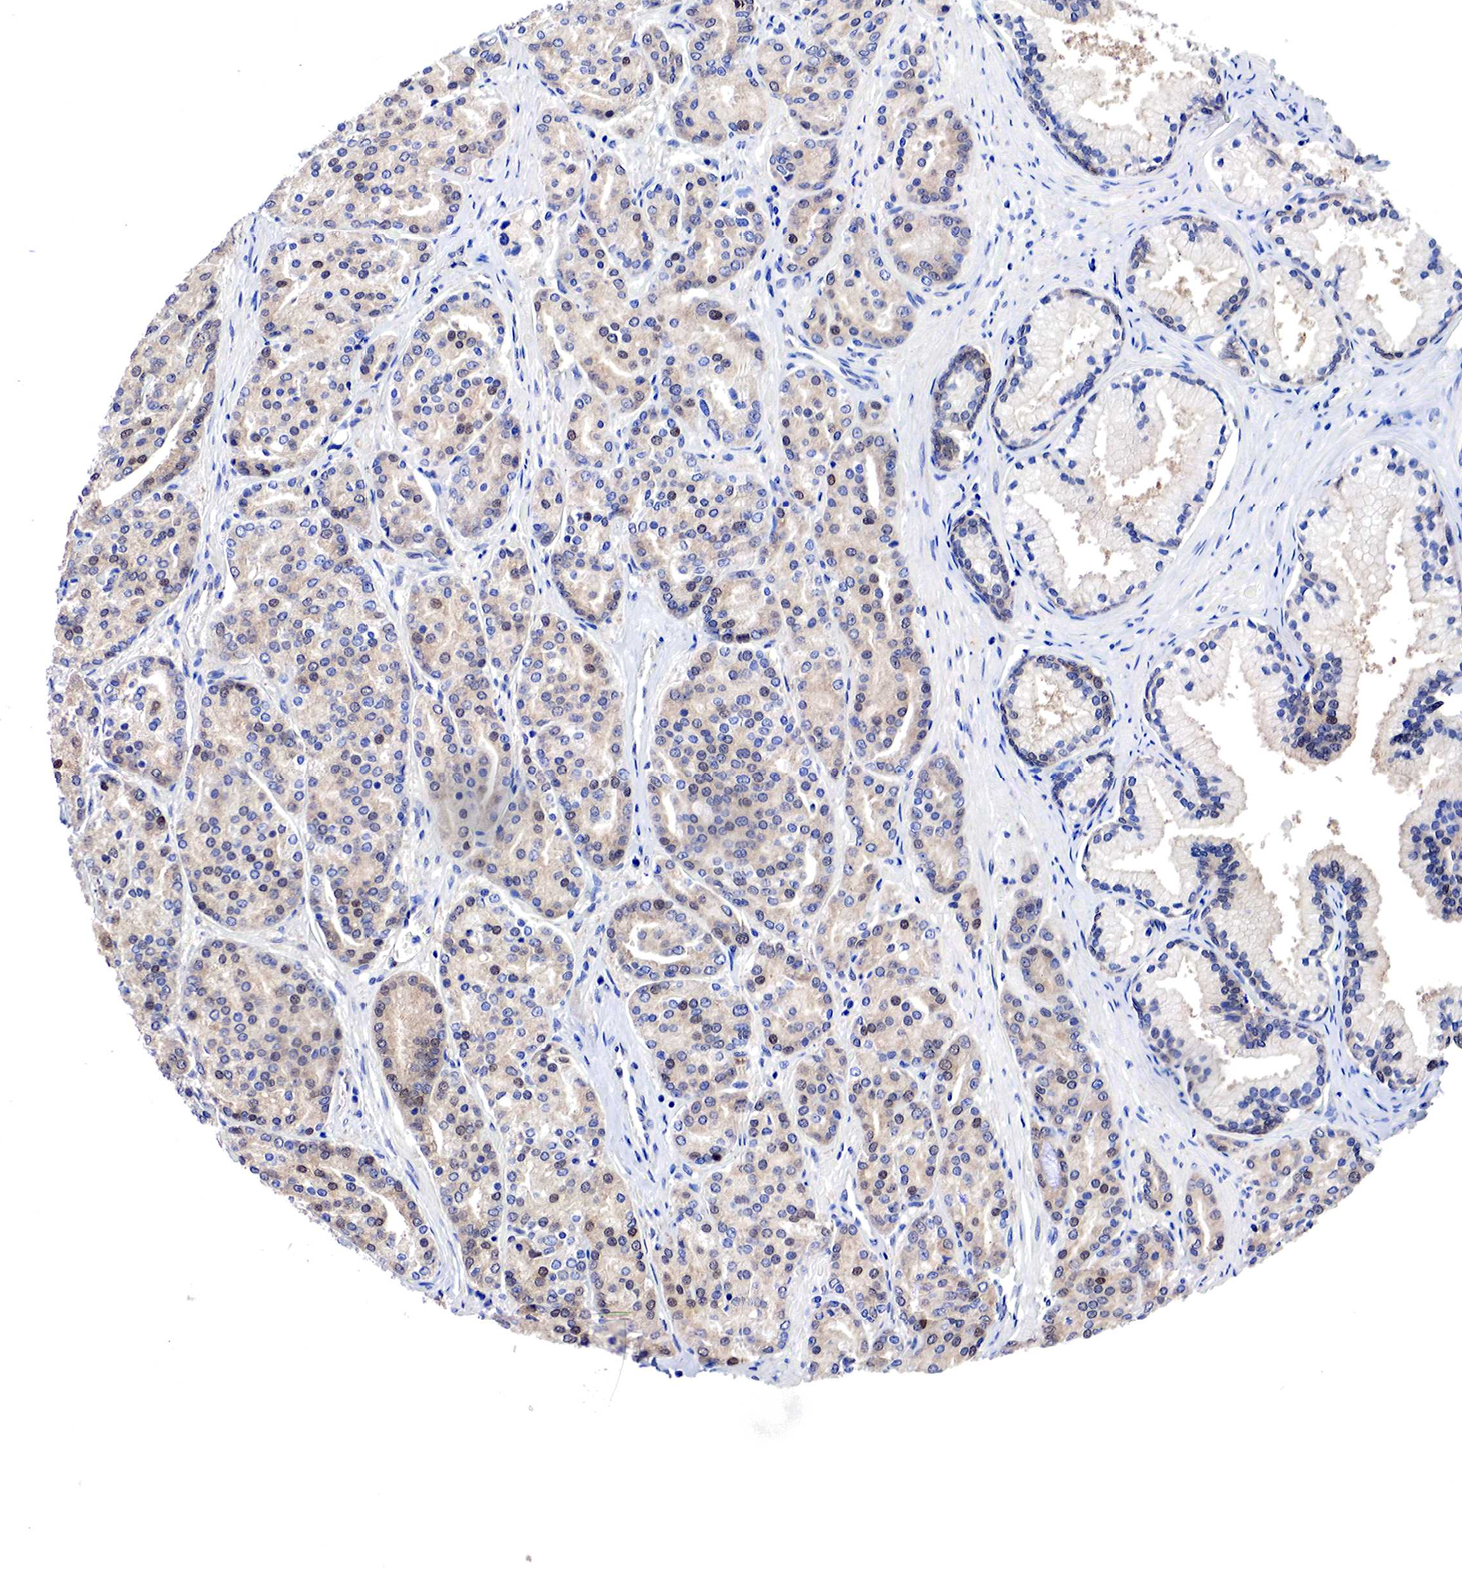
{"staining": {"intensity": "weak", "quantity": "25%-75%", "location": "cytoplasmic/membranous,nuclear"}, "tissue": "prostate cancer", "cell_type": "Tumor cells", "image_type": "cancer", "snomed": [{"axis": "morphology", "description": "Adenocarcinoma, High grade"}, {"axis": "topography", "description": "Prostate"}], "caption": "Human prostate cancer (high-grade adenocarcinoma) stained with a protein marker shows weak staining in tumor cells.", "gene": "PABIR2", "patient": {"sex": "male", "age": 64}}